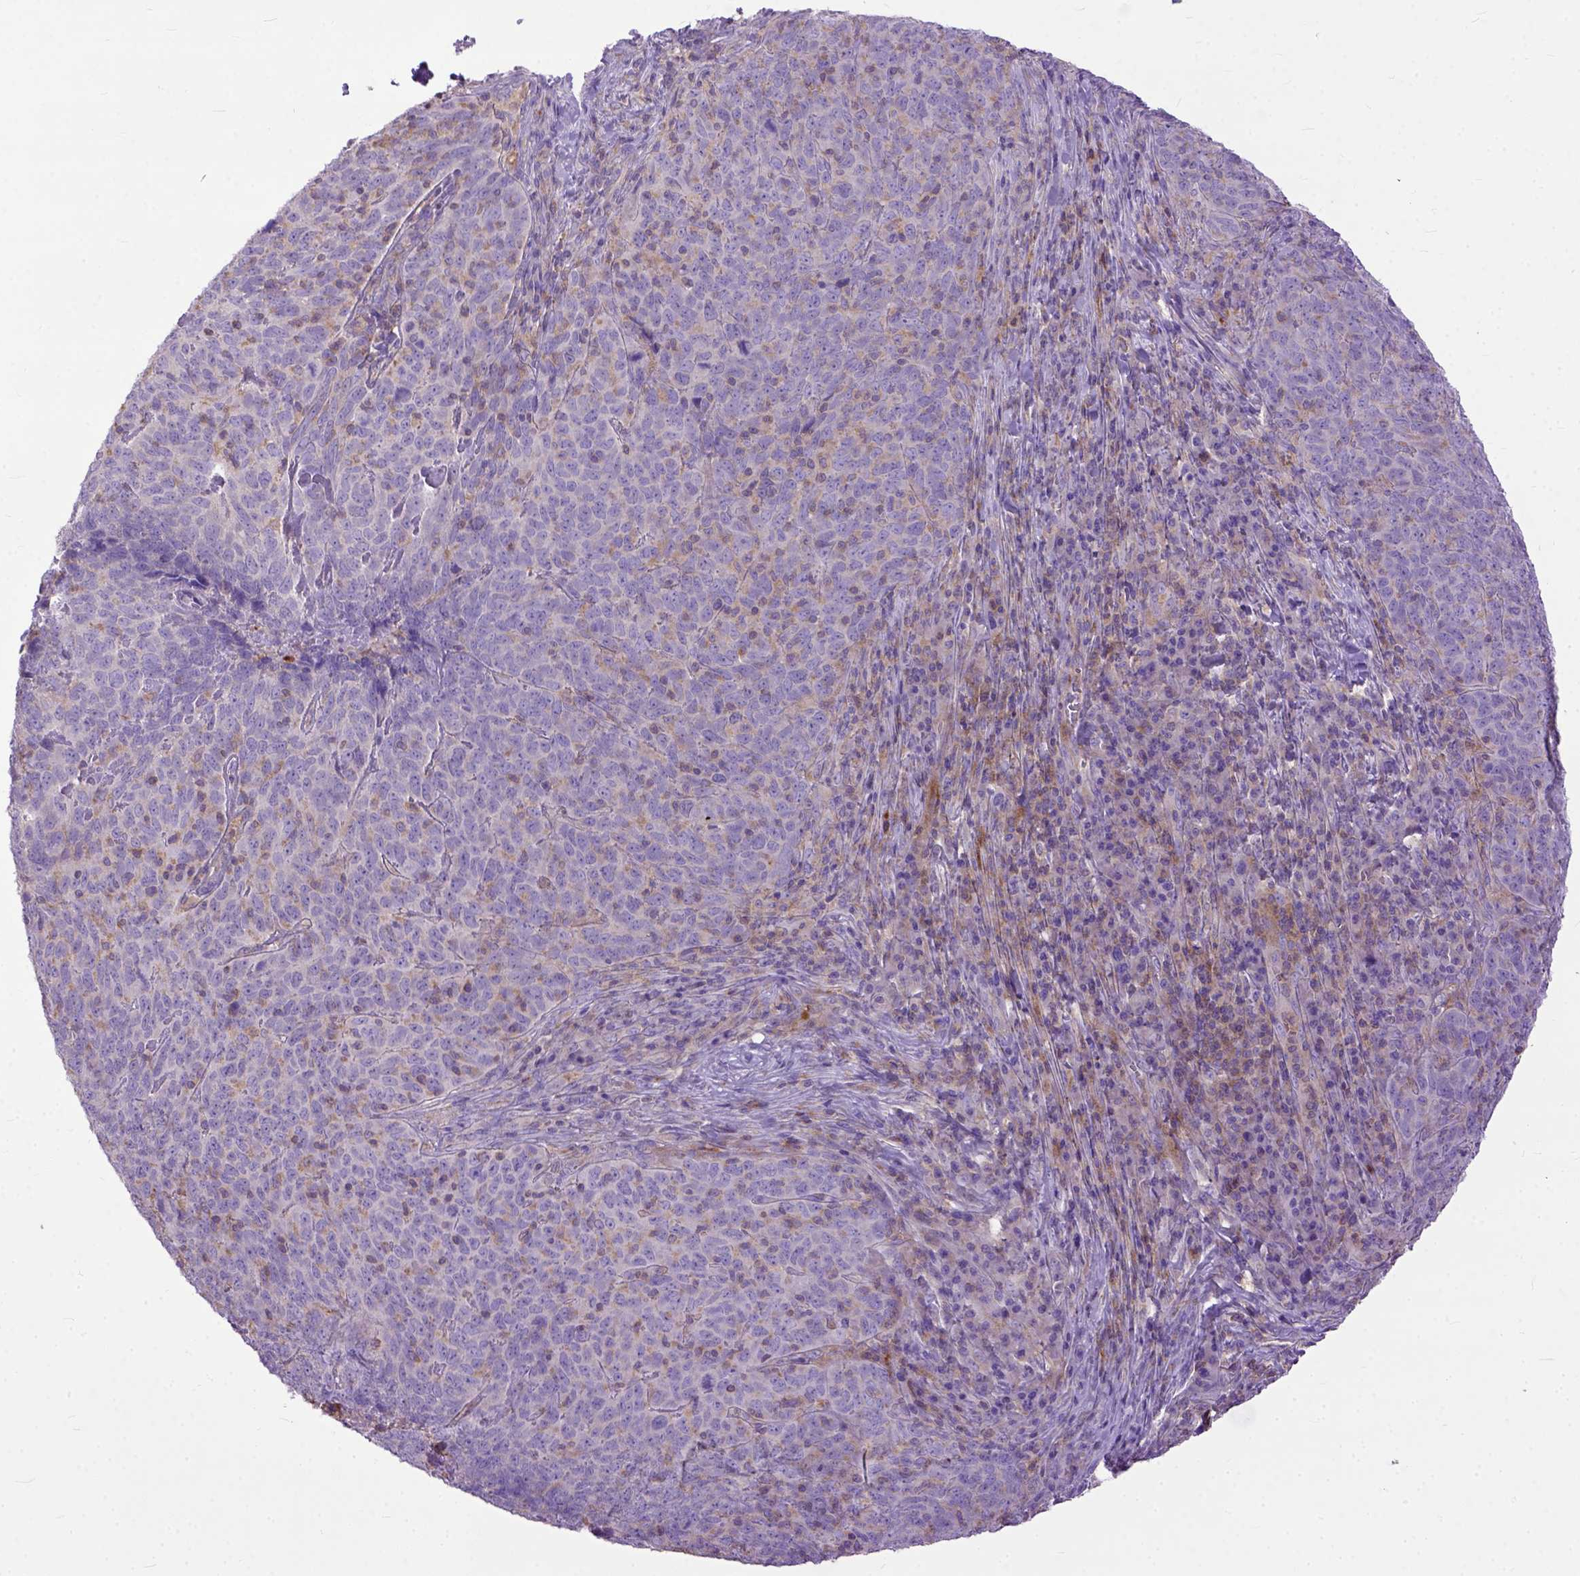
{"staining": {"intensity": "negative", "quantity": "none", "location": "none"}, "tissue": "skin cancer", "cell_type": "Tumor cells", "image_type": "cancer", "snomed": [{"axis": "morphology", "description": "Squamous cell carcinoma, NOS"}, {"axis": "topography", "description": "Skin"}, {"axis": "topography", "description": "Anal"}], "caption": "Immunohistochemical staining of squamous cell carcinoma (skin) reveals no significant staining in tumor cells.", "gene": "NAMPT", "patient": {"sex": "female", "age": 51}}